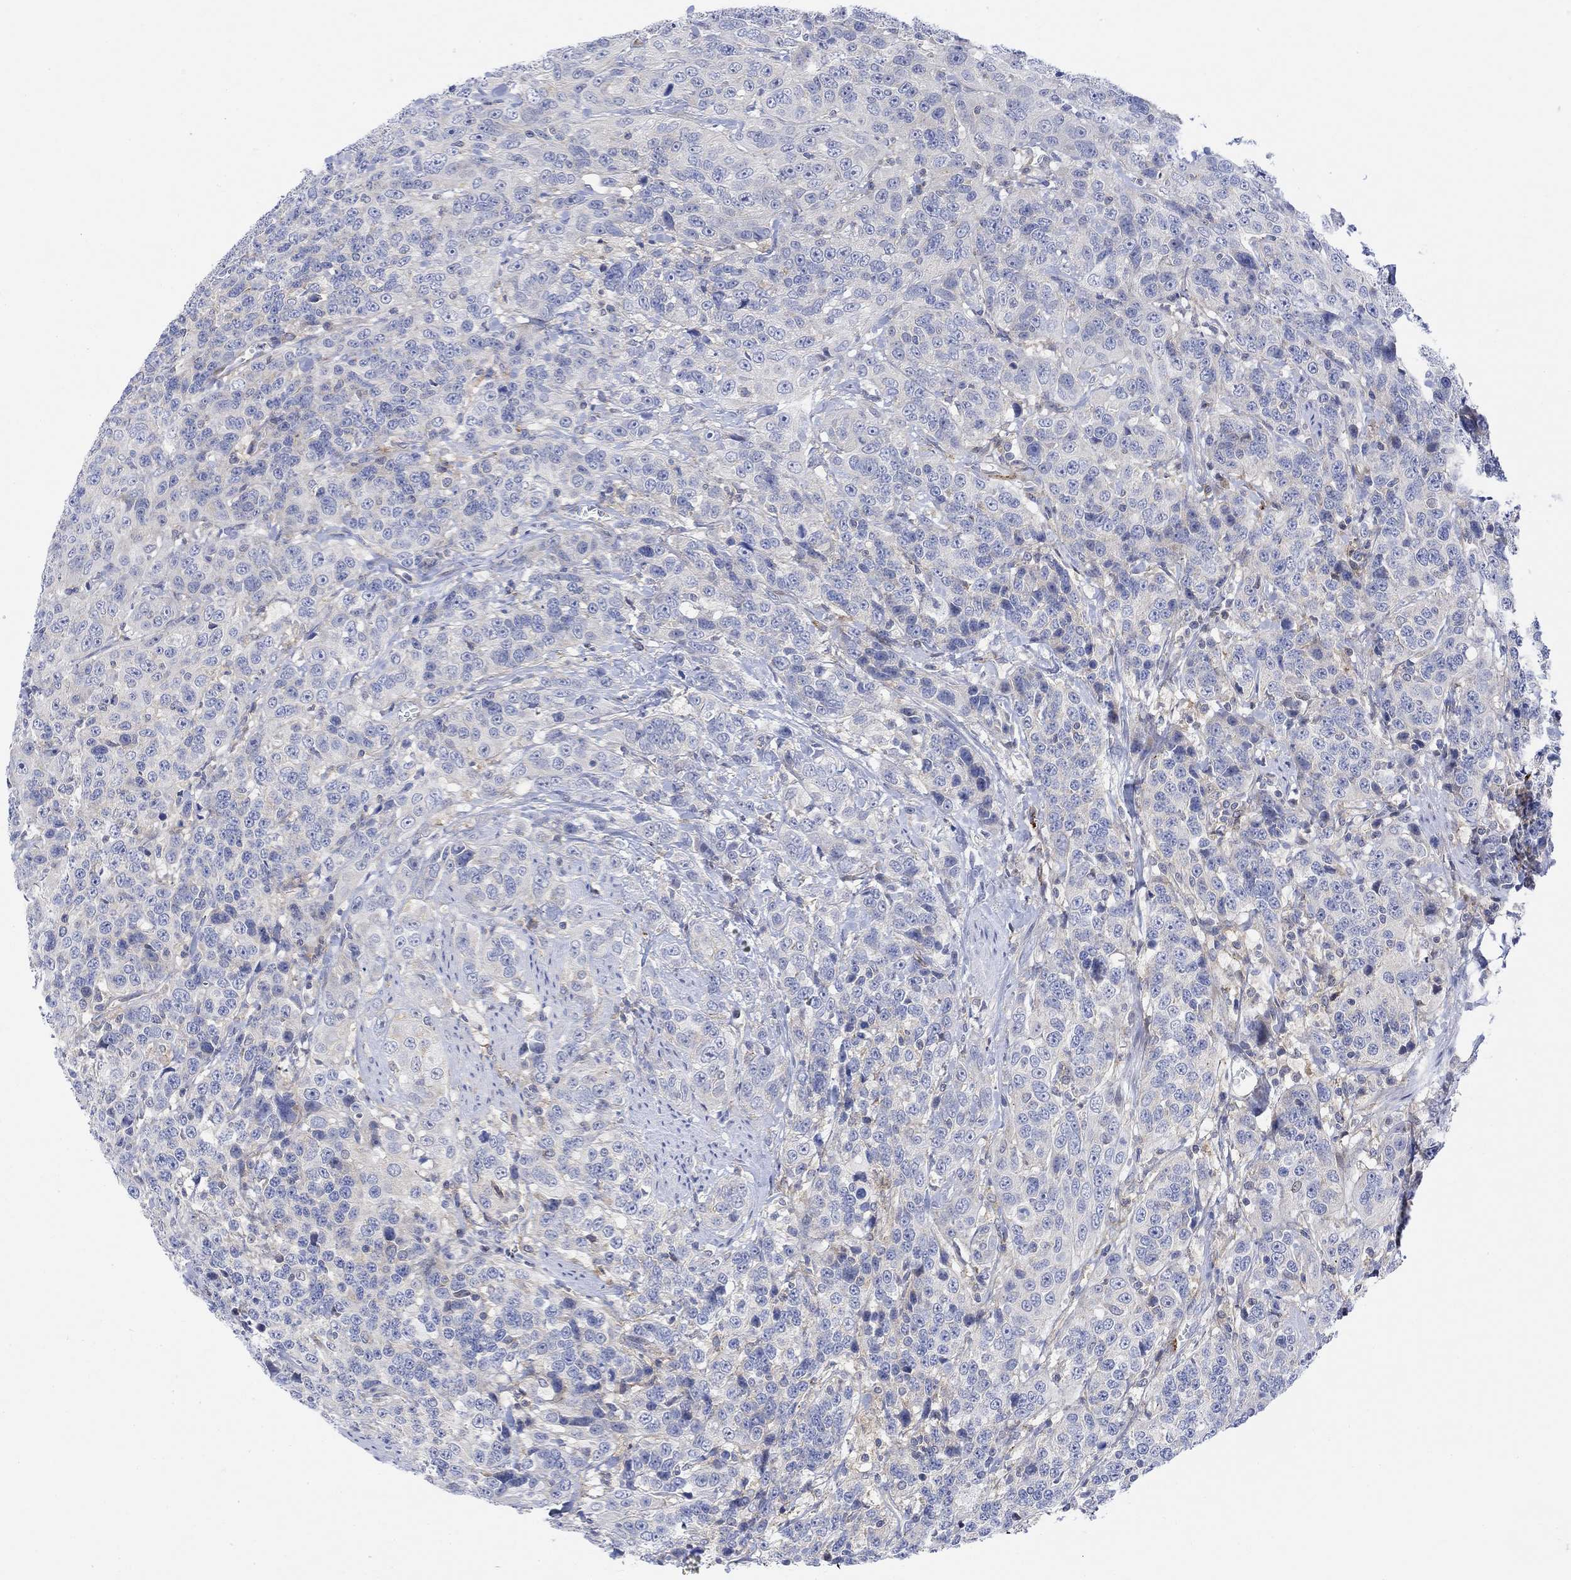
{"staining": {"intensity": "weak", "quantity": "<25%", "location": "cytoplasmic/membranous"}, "tissue": "urothelial cancer", "cell_type": "Tumor cells", "image_type": "cancer", "snomed": [{"axis": "morphology", "description": "Urothelial carcinoma, NOS"}, {"axis": "morphology", "description": "Urothelial carcinoma, High grade"}, {"axis": "topography", "description": "Urinary bladder"}], "caption": "Photomicrograph shows no protein expression in tumor cells of urothelial cancer tissue.", "gene": "ARSK", "patient": {"sex": "female", "age": 73}}